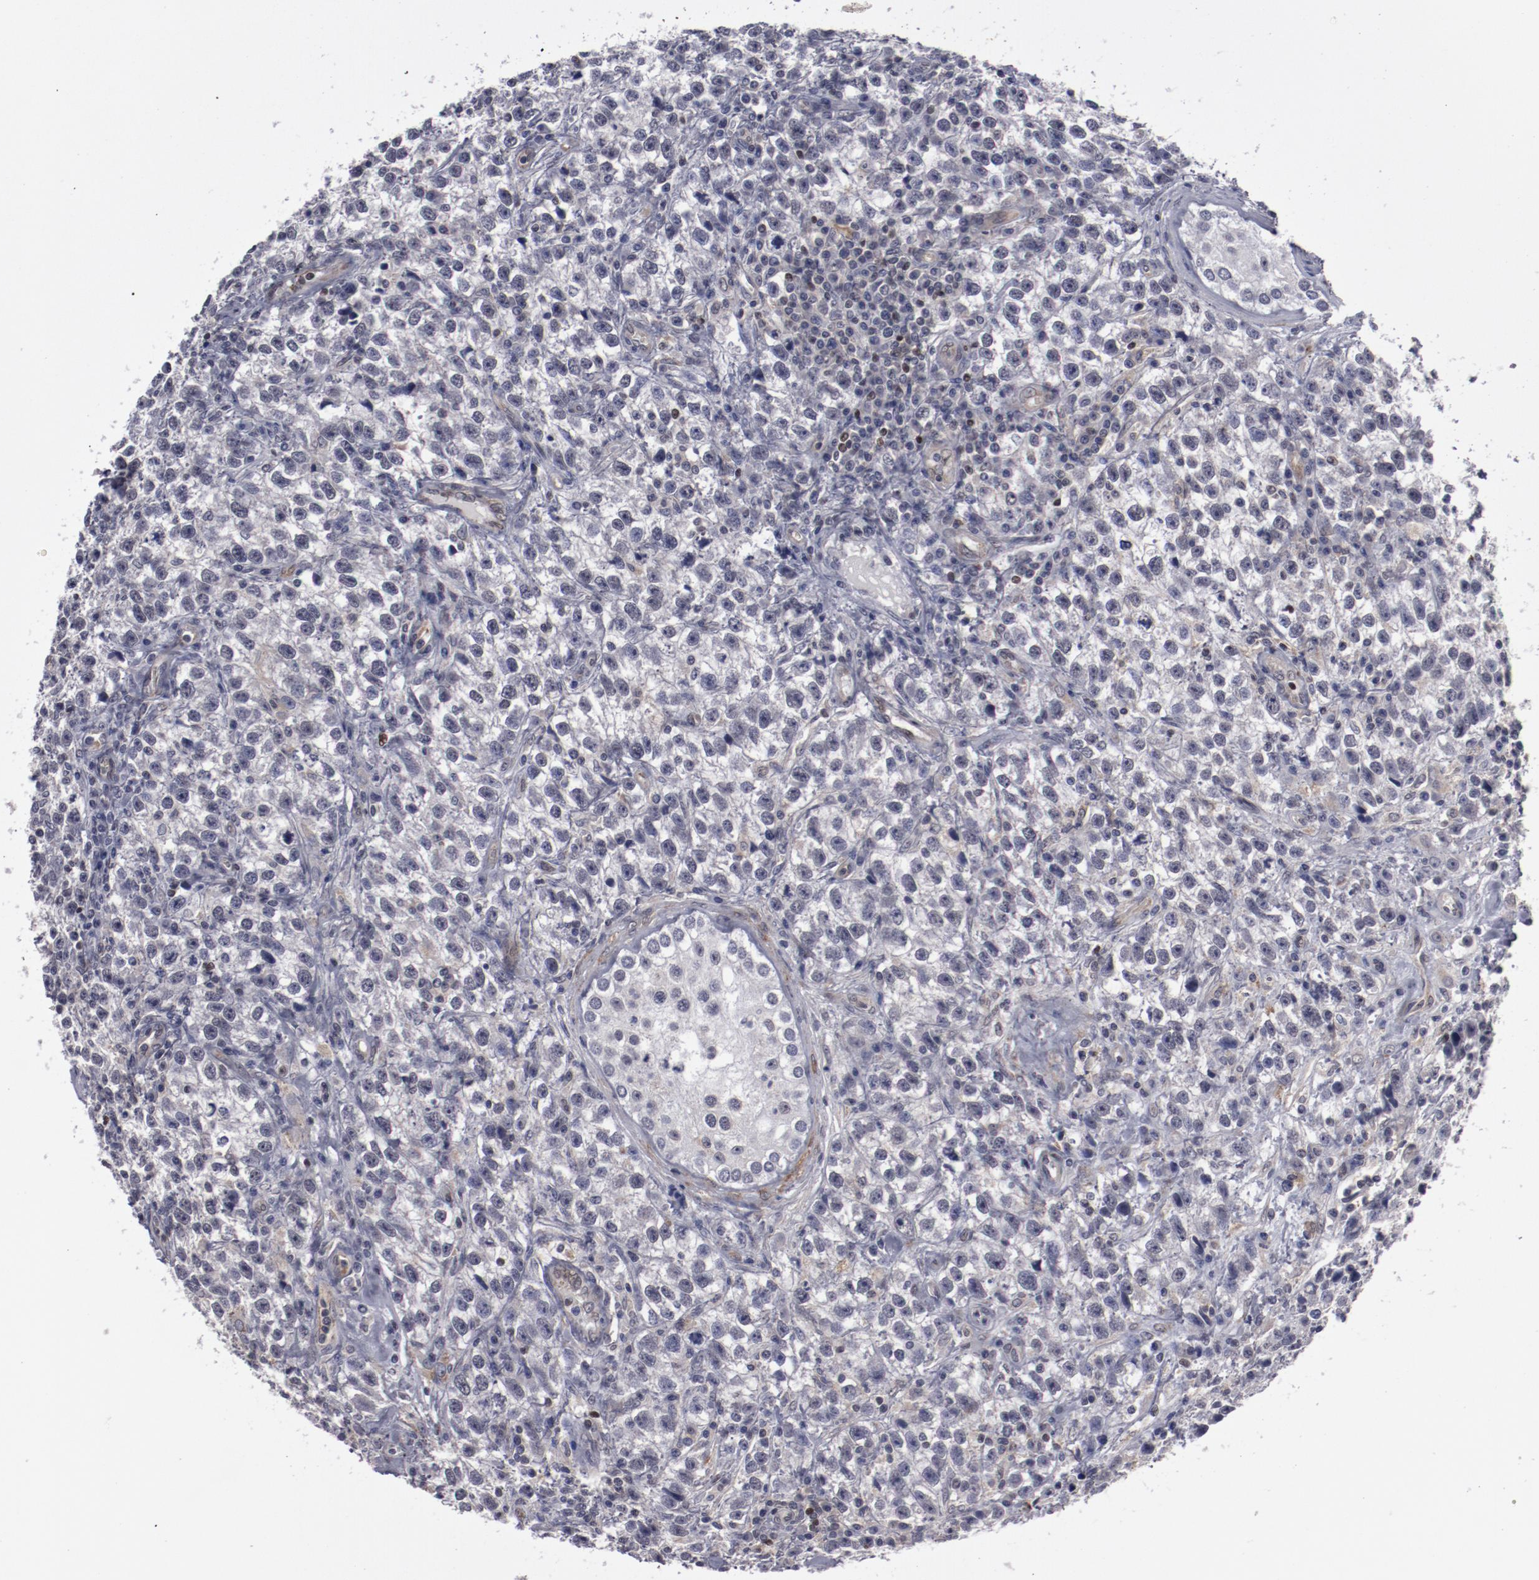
{"staining": {"intensity": "negative", "quantity": "none", "location": "none"}, "tissue": "testis cancer", "cell_type": "Tumor cells", "image_type": "cancer", "snomed": [{"axis": "morphology", "description": "Seminoma, NOS"}, {"axis": "topography", "description": "Testis"}], "caption": "Tumor cells show no significant protein expression in testis cancer (seminoma).", "gene": "LEF1", "patient": {"sex": "male", "age": 38}}